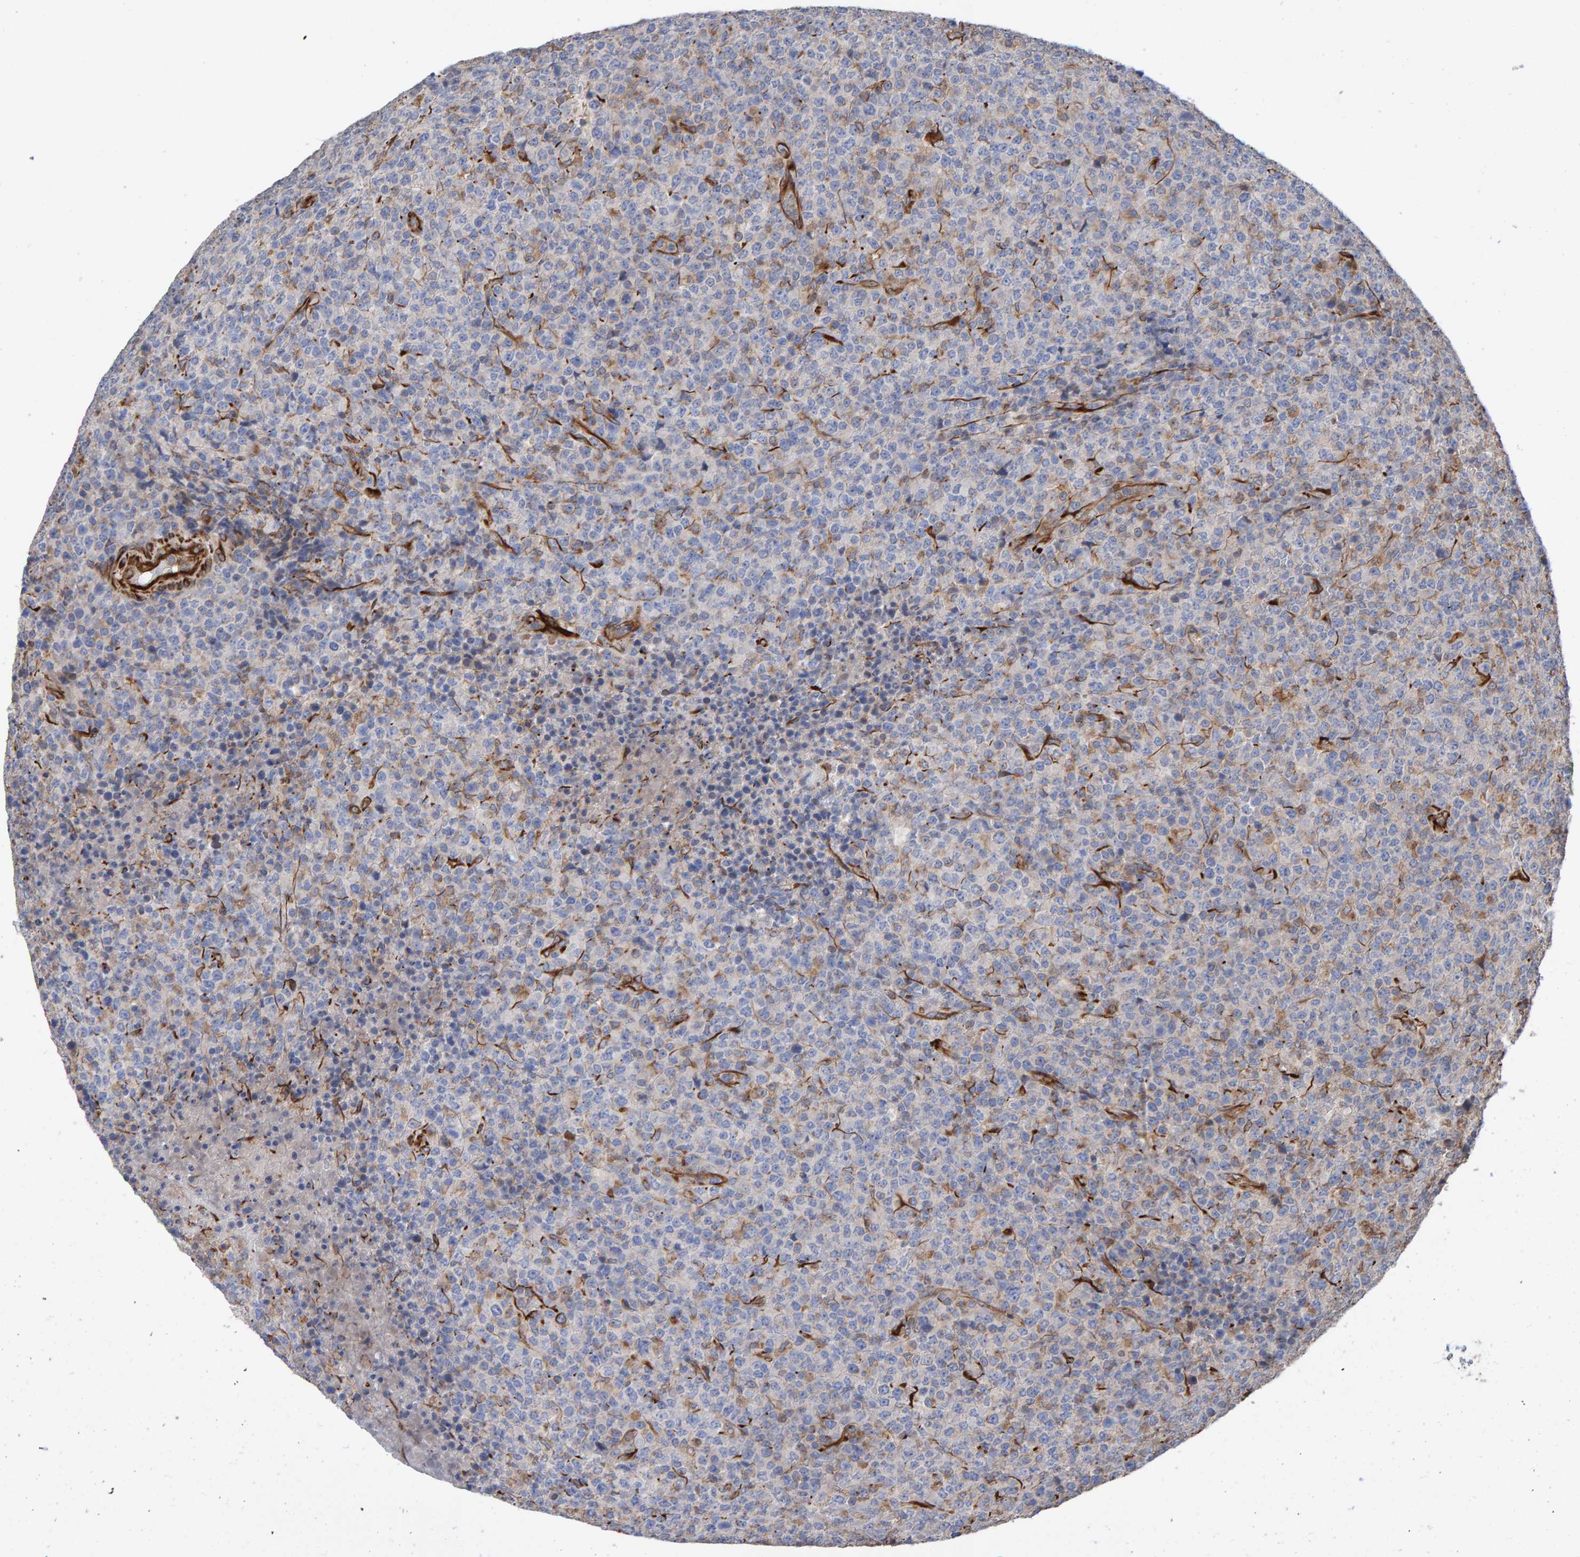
{"staining": {"intensity": "weak", "quantity": "<25%", "location": "cytoplasmic/membranous"}, "tissue": "lymphoma", "cell_type": "Tumor cells", "image_type": "cancer", "snomed": [{"axis": "morphology", "description": "Malignant lymphoma, non-Hodgkin's type, High grade"}, {"axis": "topography", "description": "Lymph node"}], "caption": "This is an immunohistochemistry (IHC) histopathology image of lymphoma. There is no staining in tumor cells.", "gene": "ZNF347", "patient": {"sex": "male", "age": 13}}